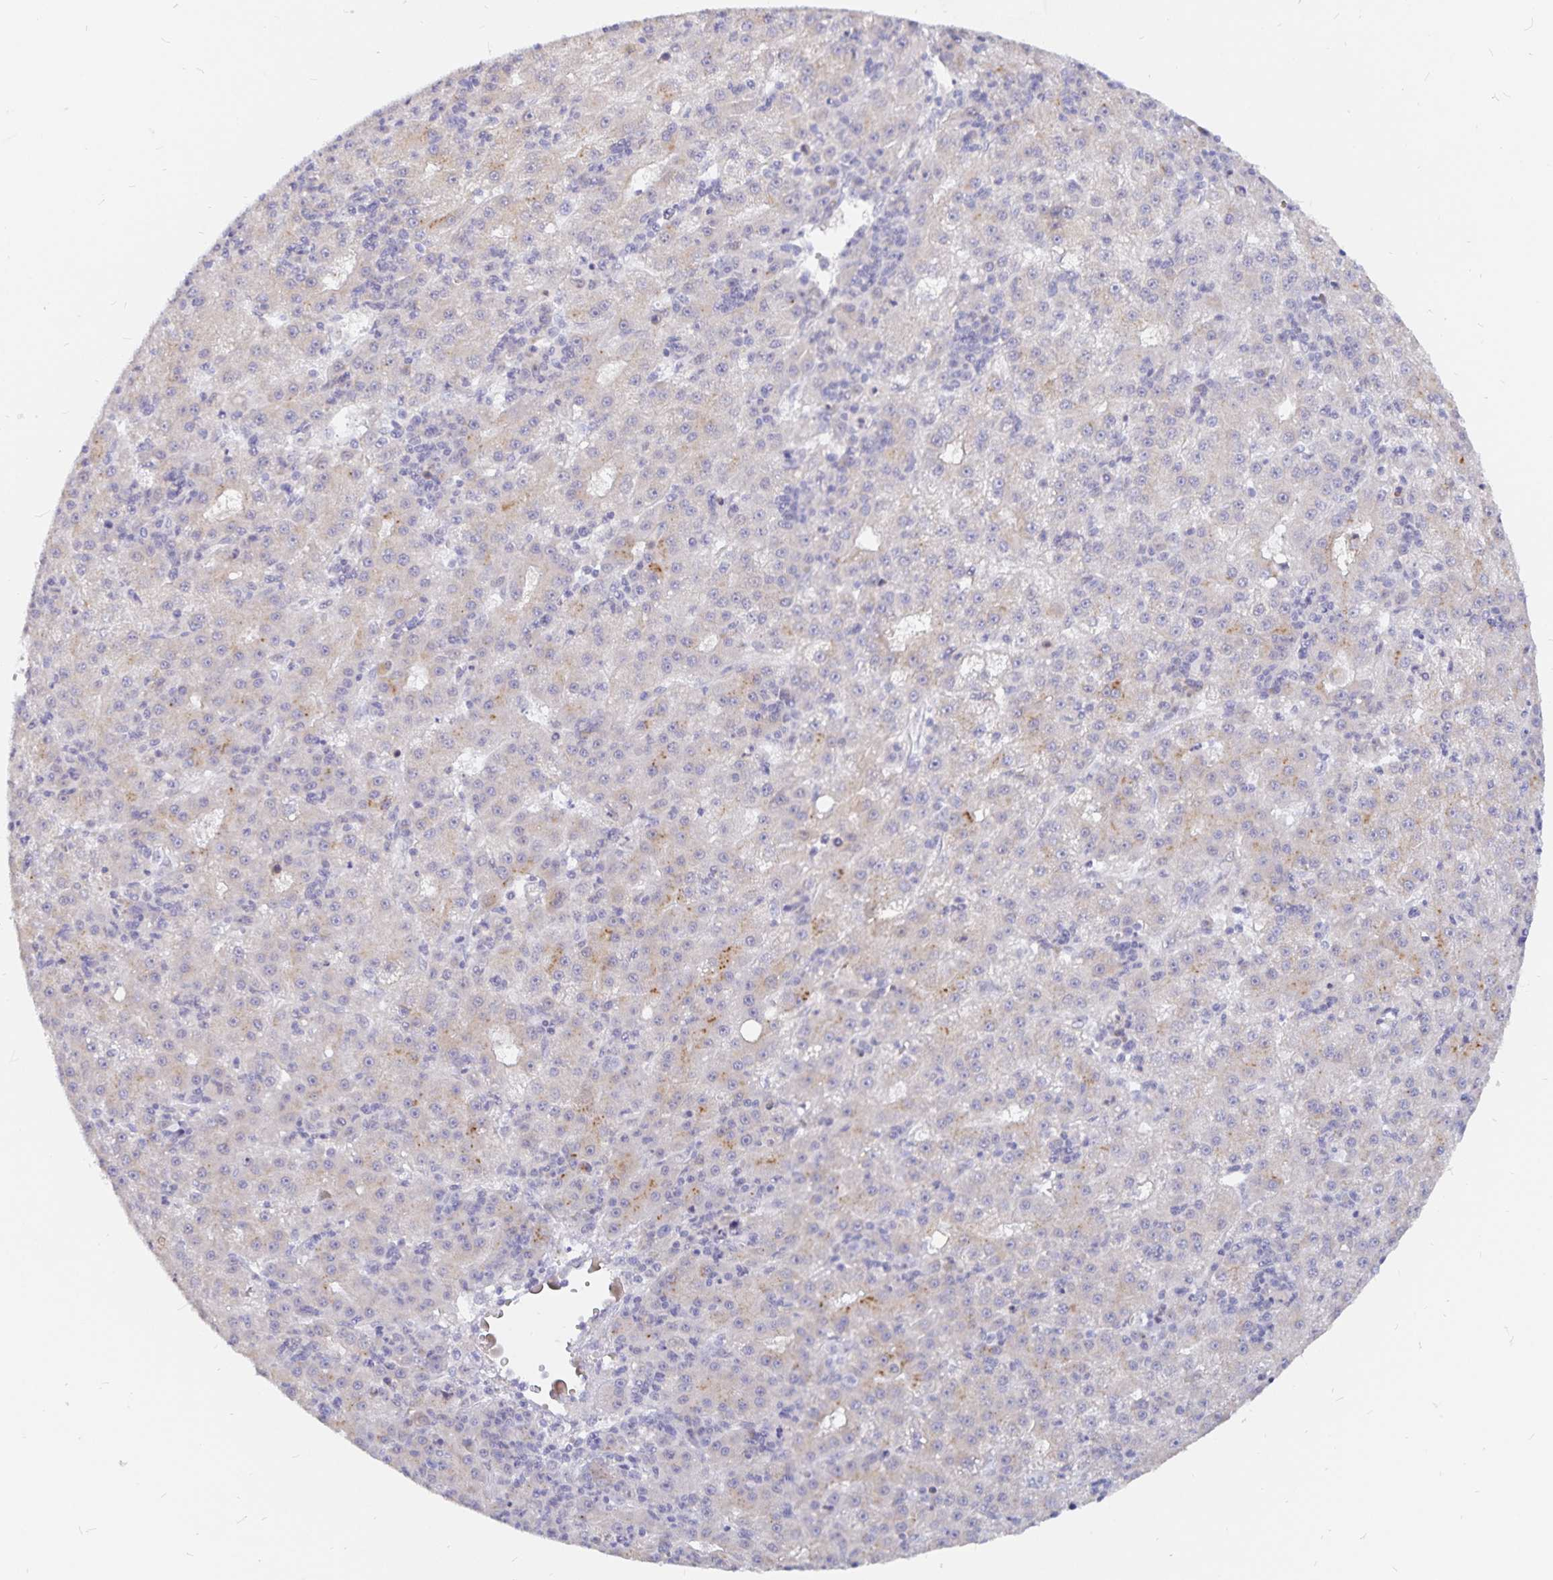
{"staining": {"intensity": "weak", "quantity": "<25%", "location": "cytoplasmic/membranous"}, "tissue": "liver cancer", "cell_type": "Tumor cells", "image_type": "cancer", "snomed": [{"axis": "morphology", "description": "Carcinoma, Hepatocellular, NOS"}, {"axis": "topography", "description": "Liver"}], "caption": "An IHC image of liver hepatocellular carcinoma is shown. There is no staining in tumor cells of liver hepatocellular carcinoma. (Brightfield microscopy of DAB IHC at high magnification).", "gene": "PKHD1", "patient": {"sex": "male", "age": 76}}